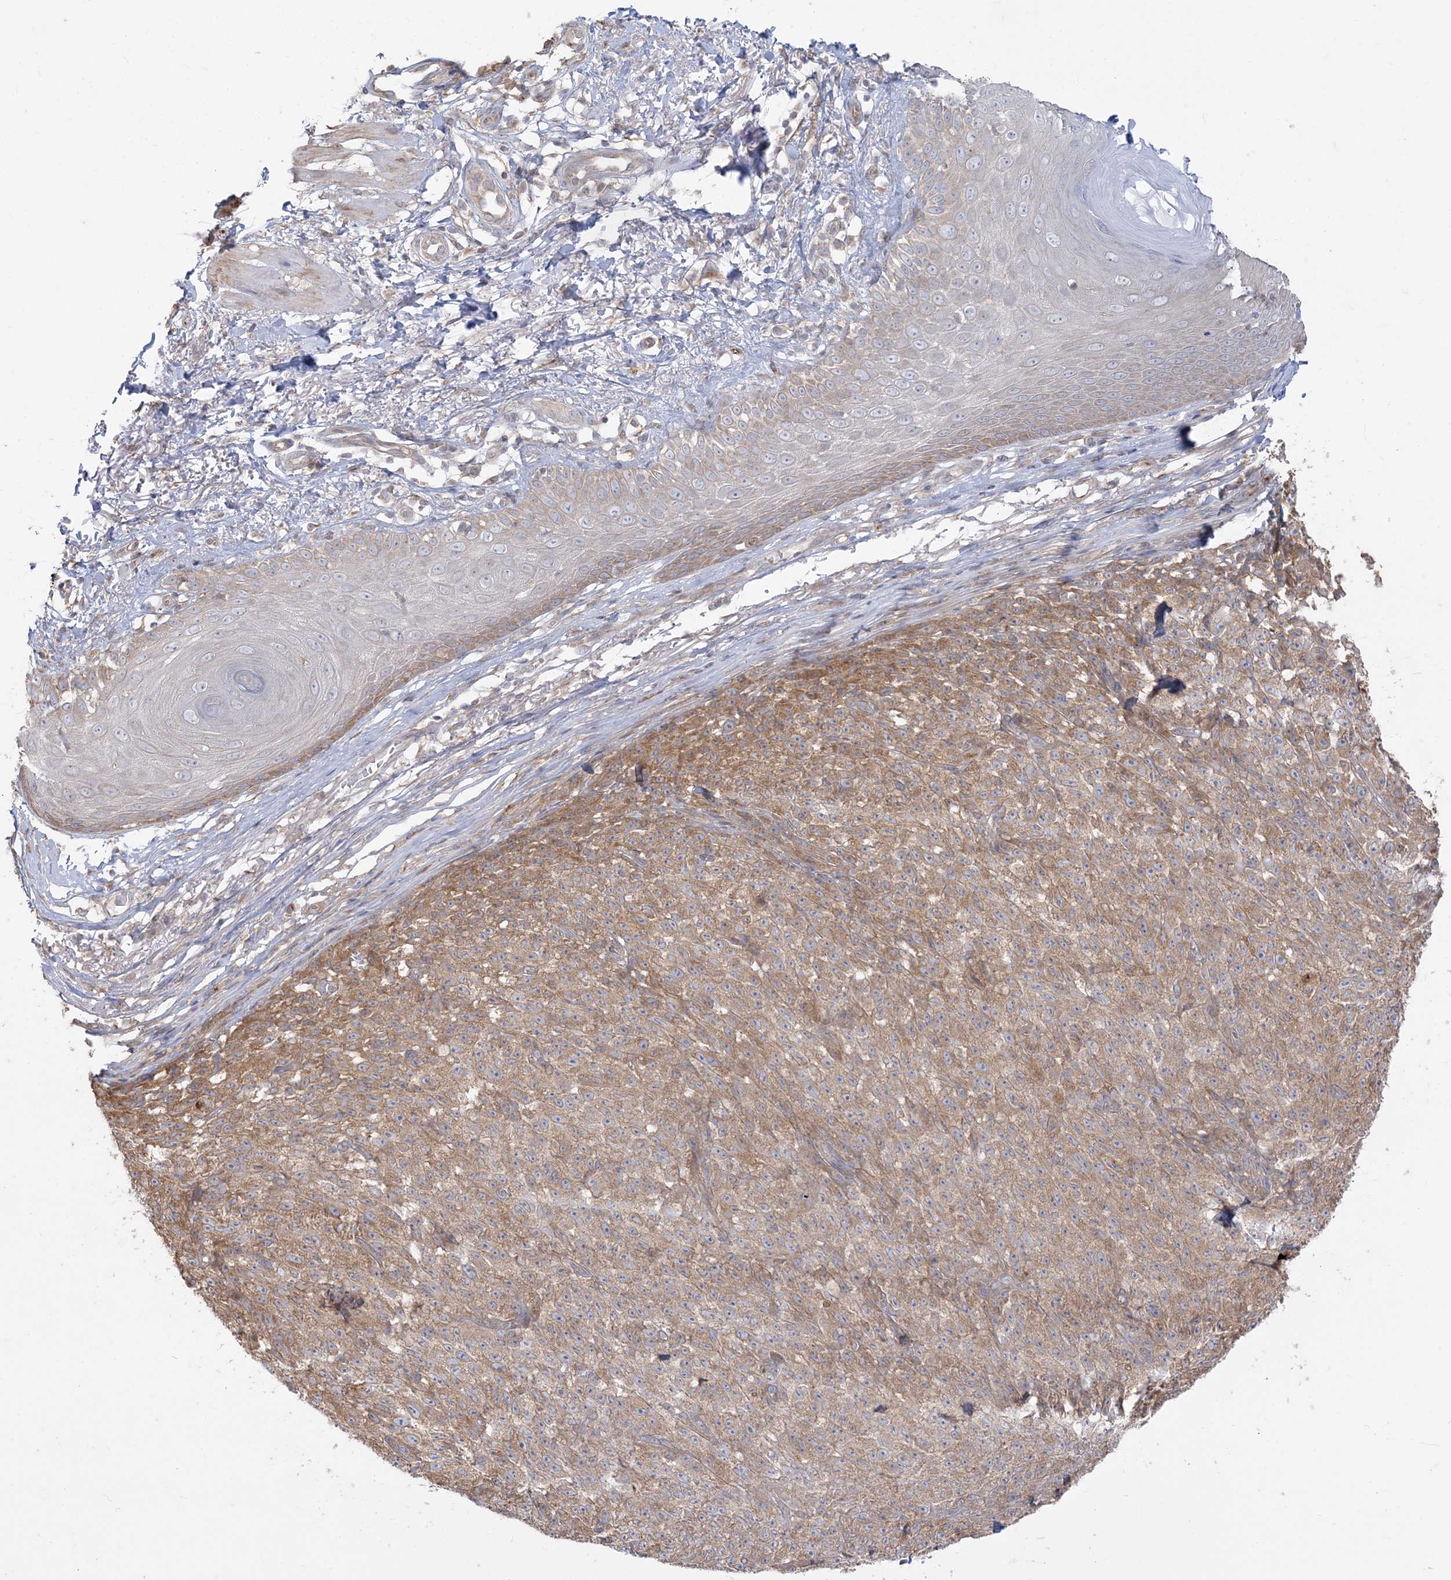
{"staining": {"intensity": "moderate", "quantity": ">75%", "location": "cytoplasmic/membranous"}, "tissue": "melanoma", "cell_type": "Tumor cells", "image_type": "cancer", "snomed": [{"axis": "morphology", "description": "Malignant melanoma, NOS"}, {"axis": "topography", "description": "Skin"}], "caption": "A micrograph of human melanoma stained for a protein demonstrates moderate cytoplasmic/membranous brown staining in tumor cells.", "gene": "ZC3H6", "patient": {"sex": "female", "age": 82}}